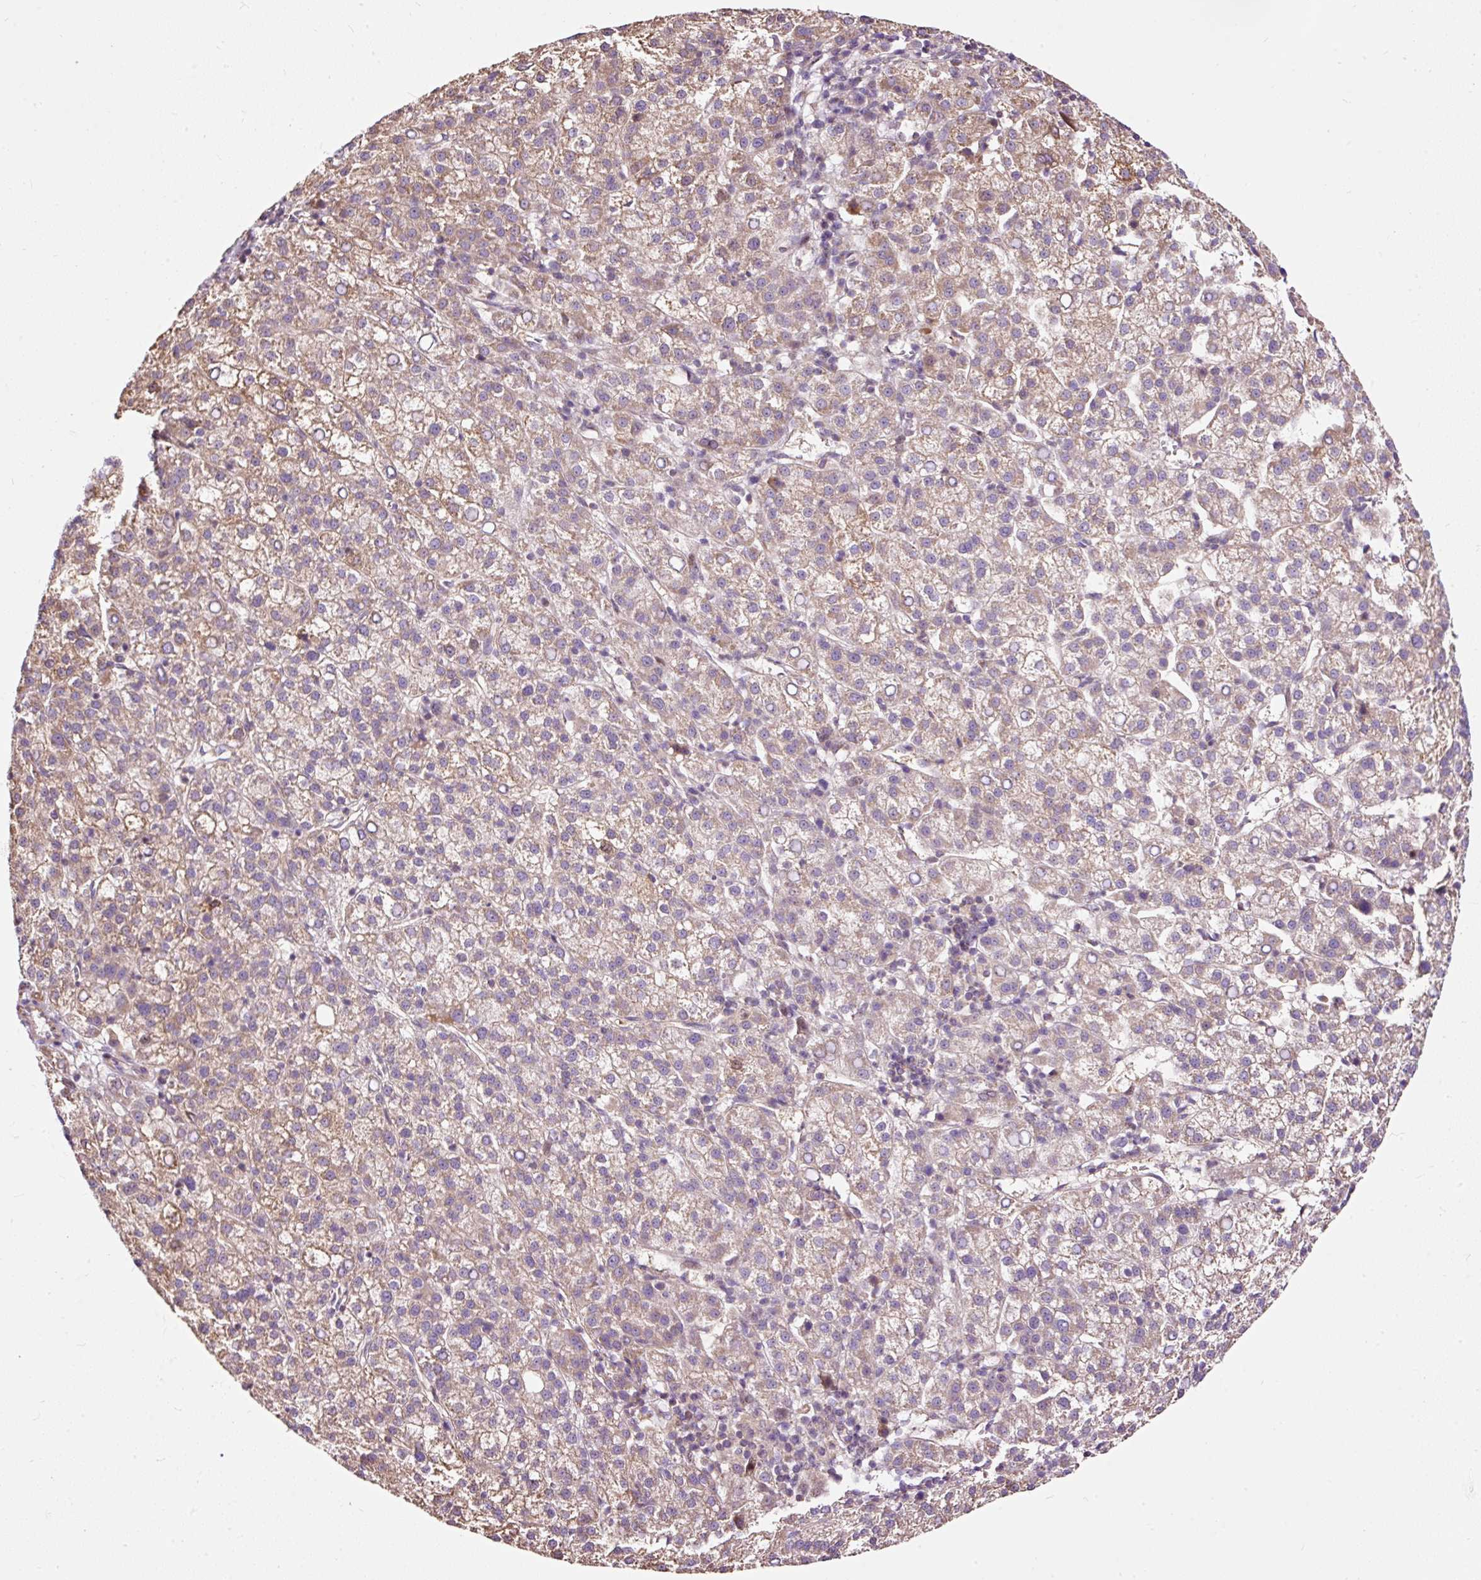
{"staining": {"intensity": "weak", "quantity": ">75%", "location": "cytoplasmic/membranous"}, "tissue": "liver cancer", "cell_type": "Tumor cells", "image_type": "cancer", "snomed": [{"axis": "morphology", "description": "Carcinoma, Hepatocellular, NOS"}, {"axis": "topography", "description": "Liver"}], "caption": "The immunohistochemical stain shows weak cytoplasmic/membranous positivity in tumor cells of liver cancer tissue. (Brightfield microscopy of DAB IHC at high magnification).", "gene": "BOLA3", "patient": {"sex": "female", "age": 58}}